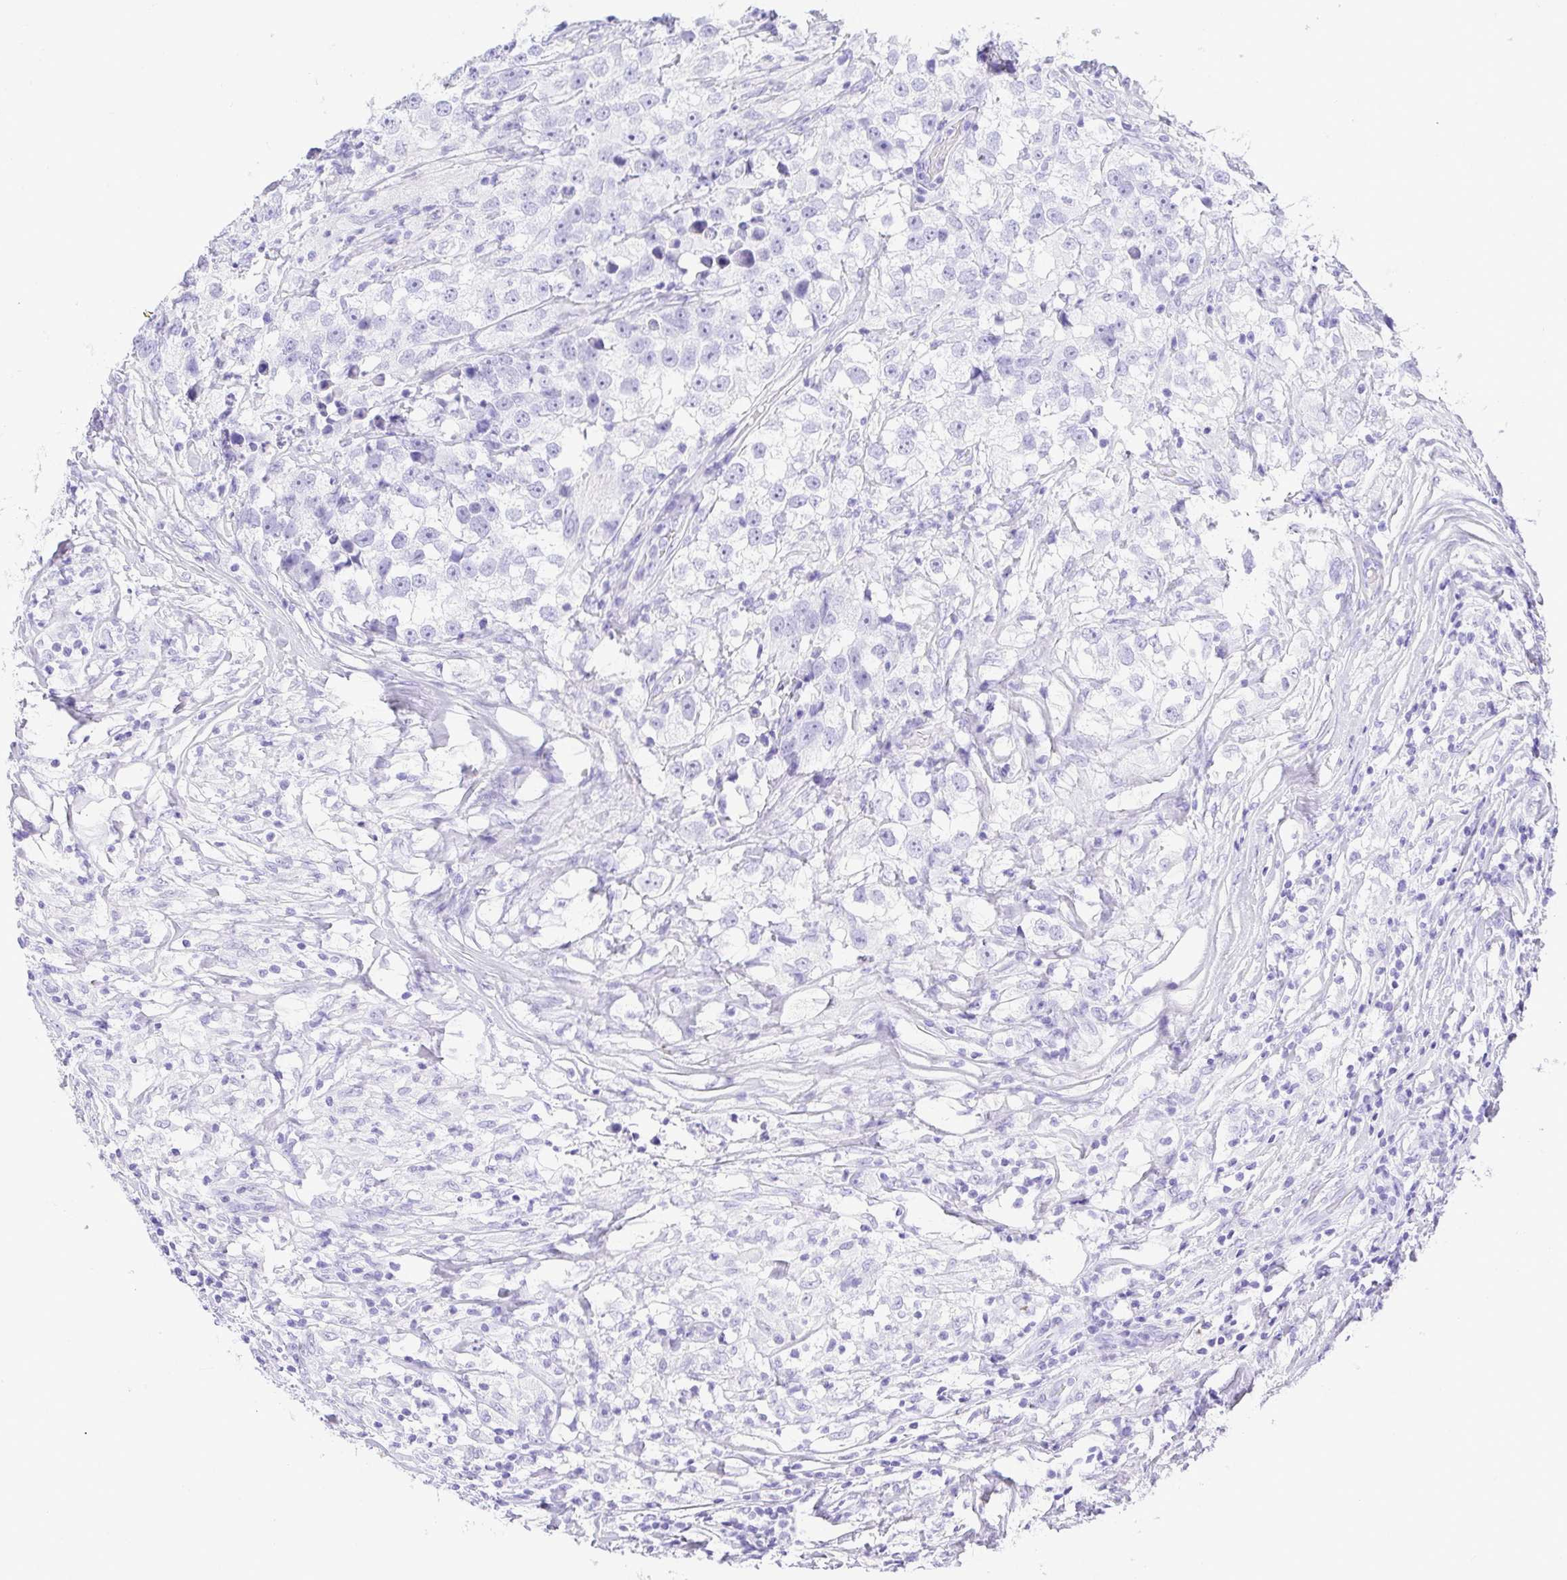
{"staining": {"intensity": "negative", "quantity": "none", "location": "none"}, "tissue": "testis cancer", "cell_type": "Tumor cells", "image_type": "cancer", "snomed": [{"axis": "morphology", "description": "Seminoma, NOS"}, {"axis": "topography", "description": "Testis"}], "caption": "Tumor cells show no significant staining in testis cancer.", "gene": "CDSN", "patient": {"sex": "male", "age": 46}}